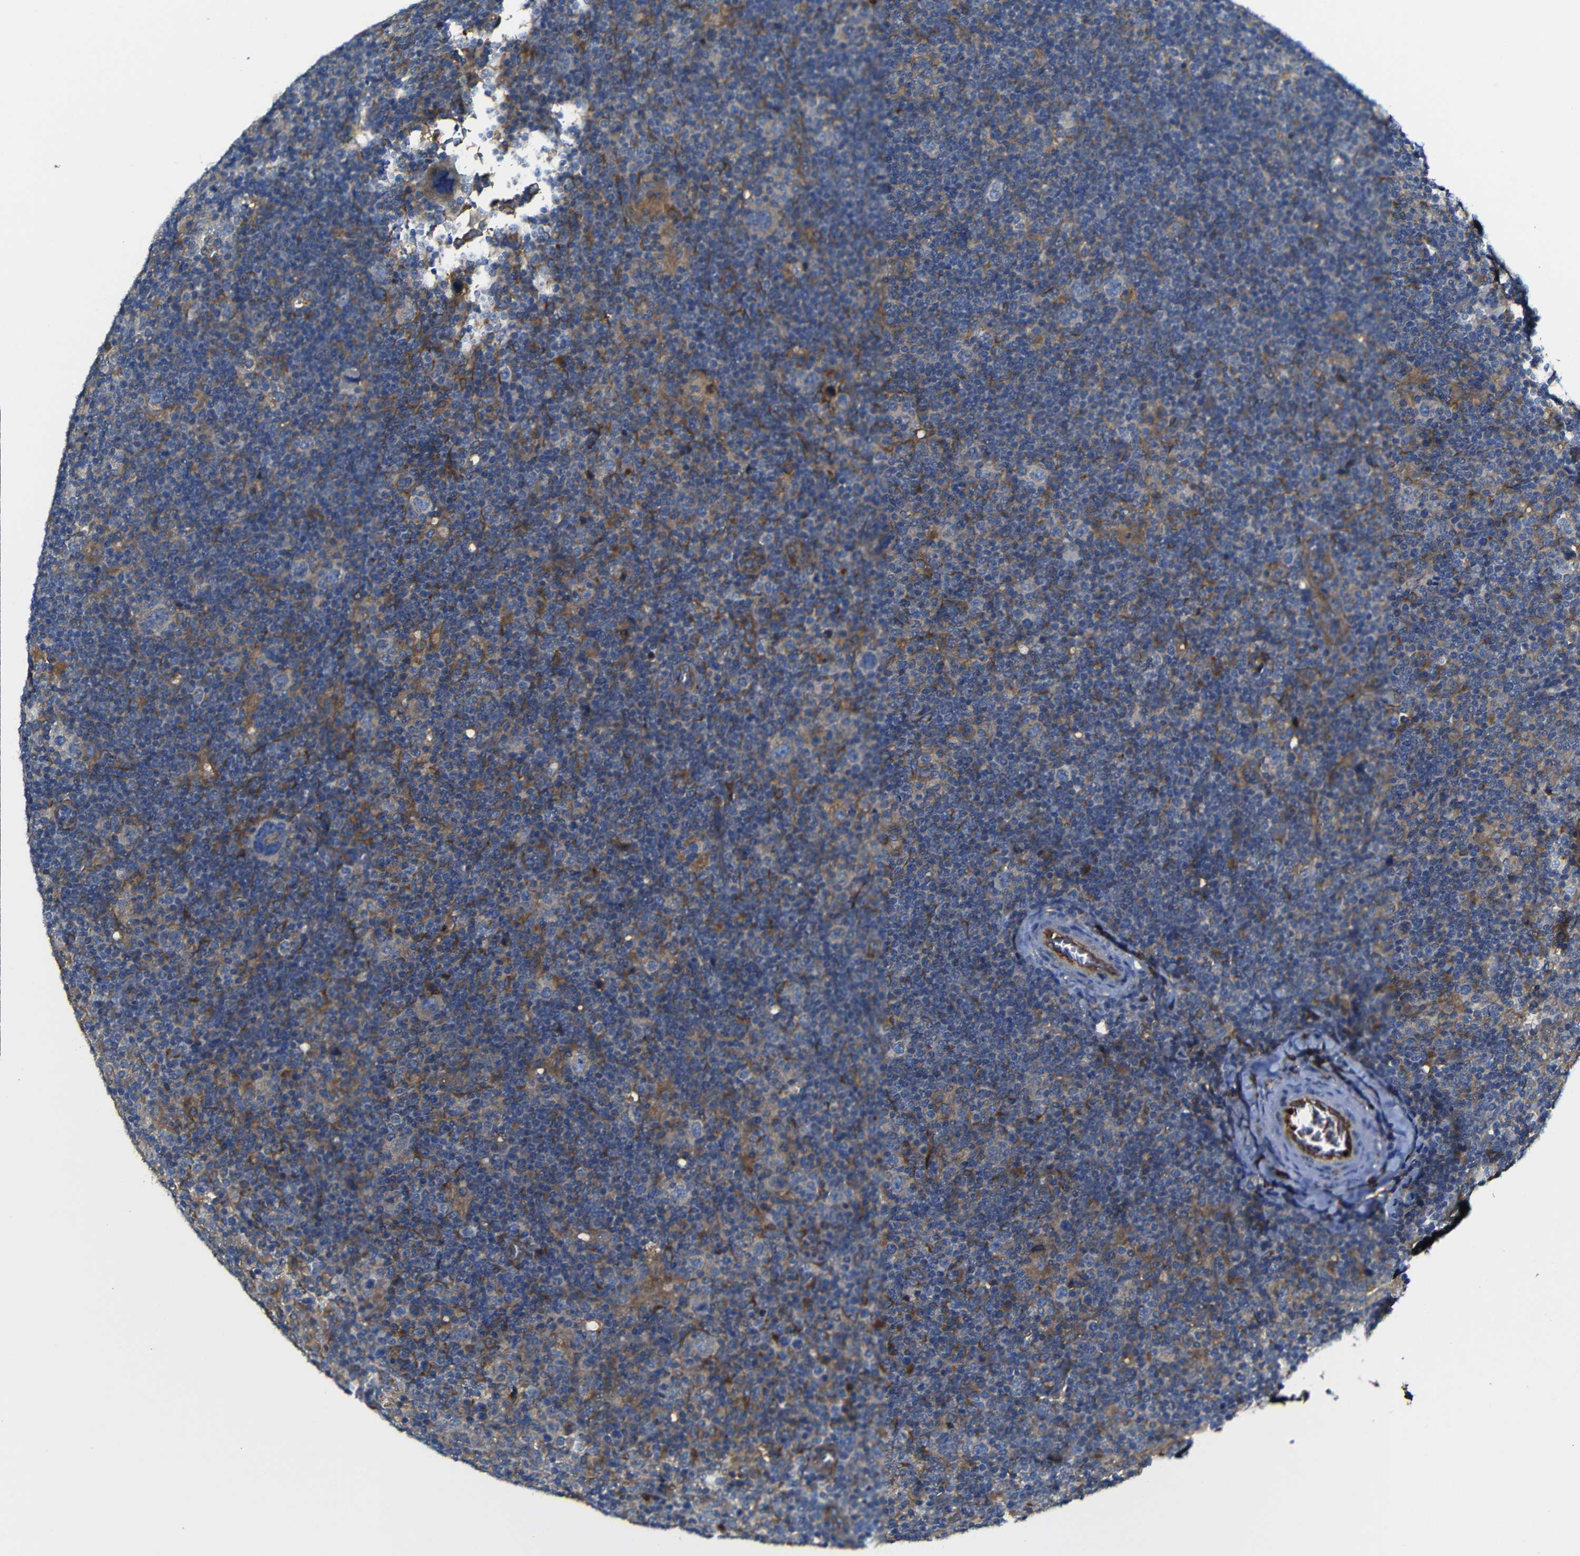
{"staining": {"intensity": "negative", "quantity": "none", "location": "none"}, "tissue": "lymphoma", "cell_type": "Tumor cells", "image_type": "cancer", "snomed": [{"axis": "morphology", "description": "Hodgkin's disease, NOS"}, {"axis": "topography", "description": "Lymph node"}], "caption": "DAB immunohistochemical staining of human lymphoma reveals no significant expression in tumor cells. (IHC, brightfield microscopy, high magnification).", "gene": "CLCC1", "patient": {"sex": "female", "age": 57}}